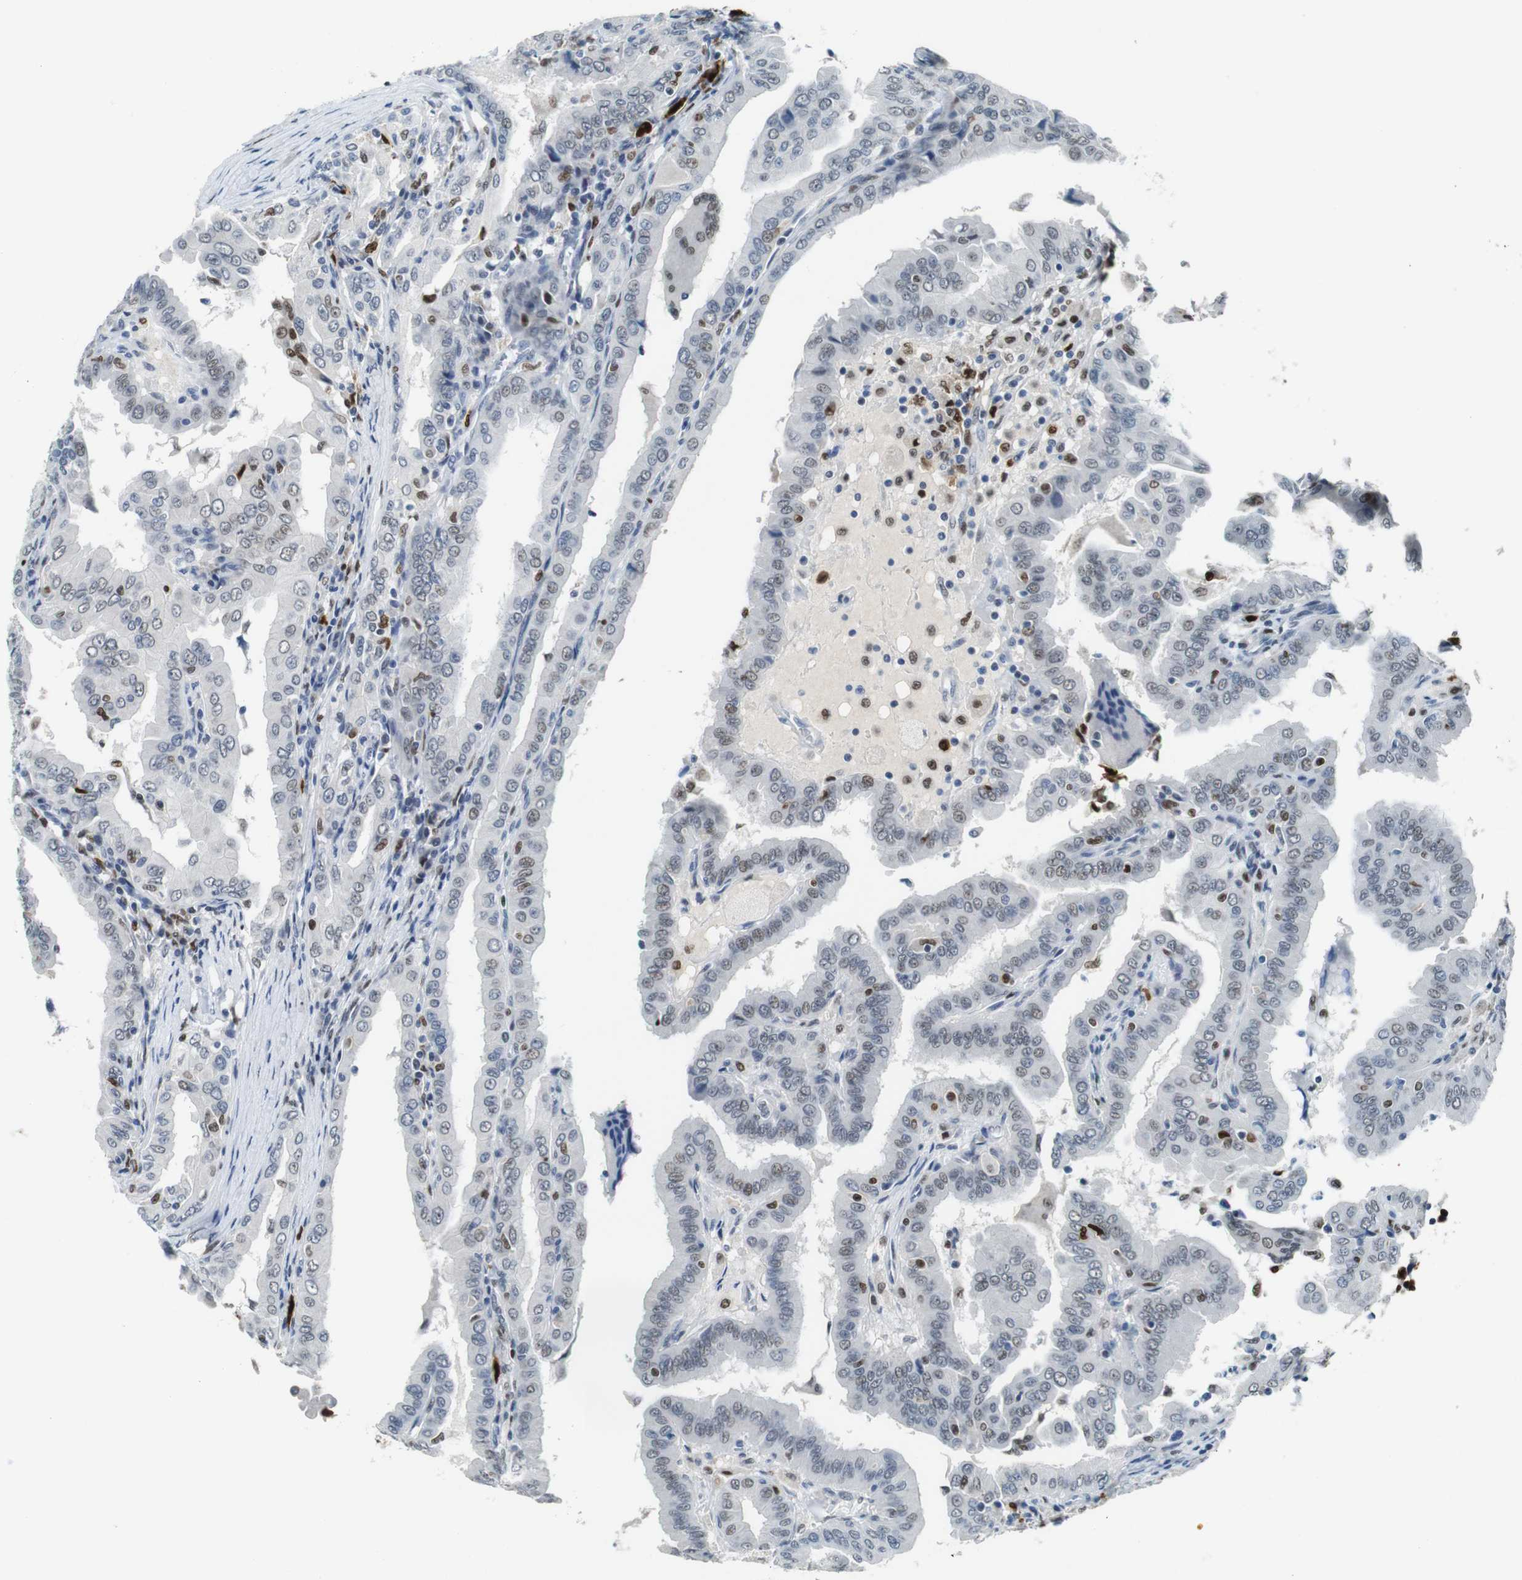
{"staining": {"intensity": "weak", "quantity": "25%-75%", "location": "nuclear"}, "tissue": "thyroid cancer", "cell_type": "Tumor cells", "image_type": "cancer", "snomed": [{"axis": "morphology", "description": "Papillary adenocarcinoma, NOS"}, {"axis": "topography", "description": "Thyroid gland"}], "caption": "There is low levels of weak nuclear positivity in tumor cells of thyroid cancer (papillary adenocarcinoma), as demonstrated by immunohistochemical staining (brown color).", "gene": "IRF8", "patient": {"sex": "male", "age": 33}}